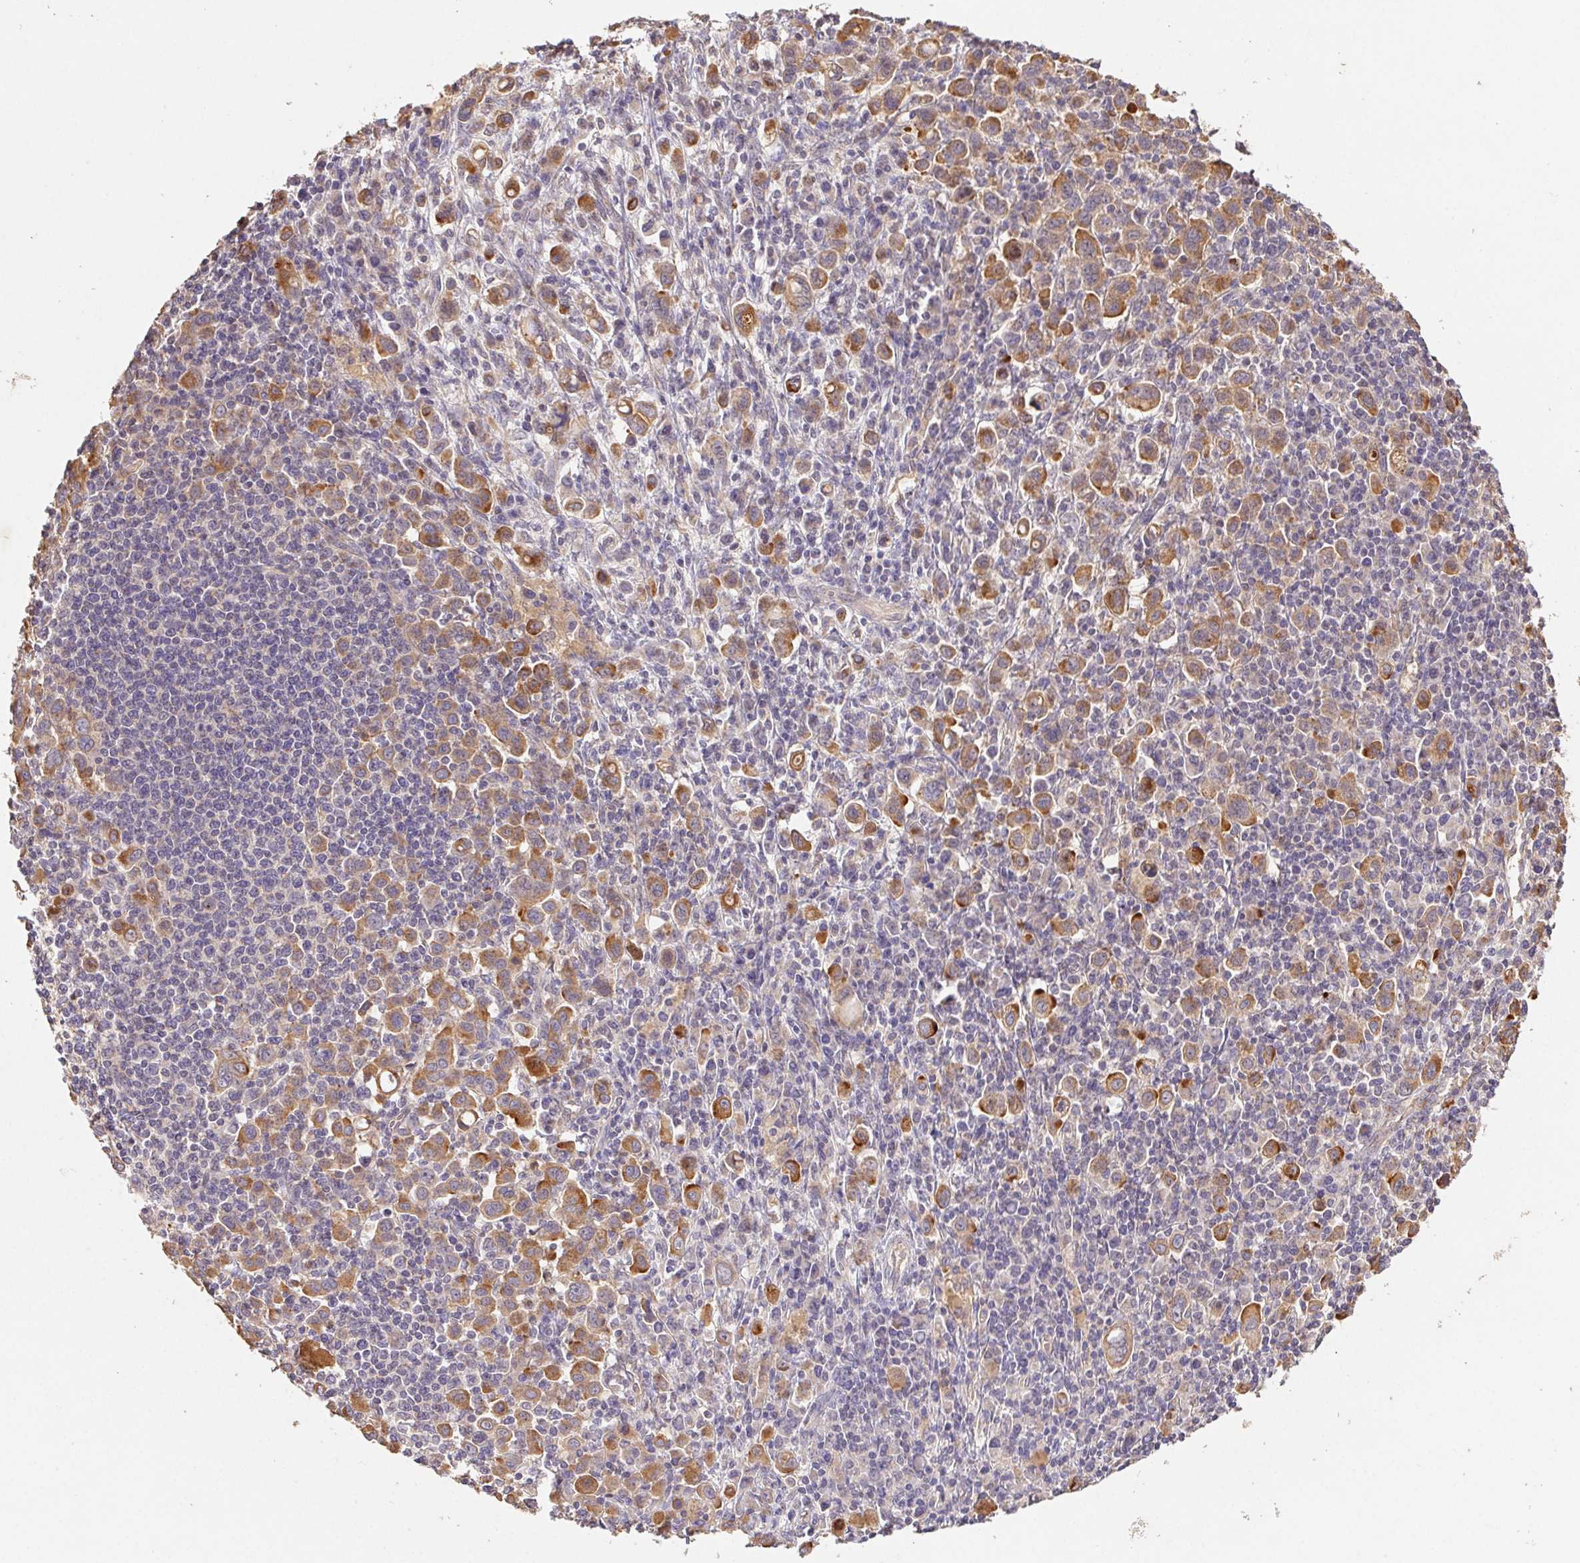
{"staining": {"intensity": "moderate", "quantity": ">75%", "location": "cytoplasmic/membranous"}, "tissue": "stomach cancer", "cell_type": "Tumor cells", "image_type": "cancer", "snomed": [{"axis": "morphology", "description": "Adenocarcinoma, NOS"}, {"axis": "topography", "description": "Stomach, upper"}], "caption": "Moderate cytoplasmic/membranous expression is seen in approximately >75% of tumor cells in stomach adenocarcinoma.", "gene": "RAB11A", "patient": {"sex": "male", "age": 75}}